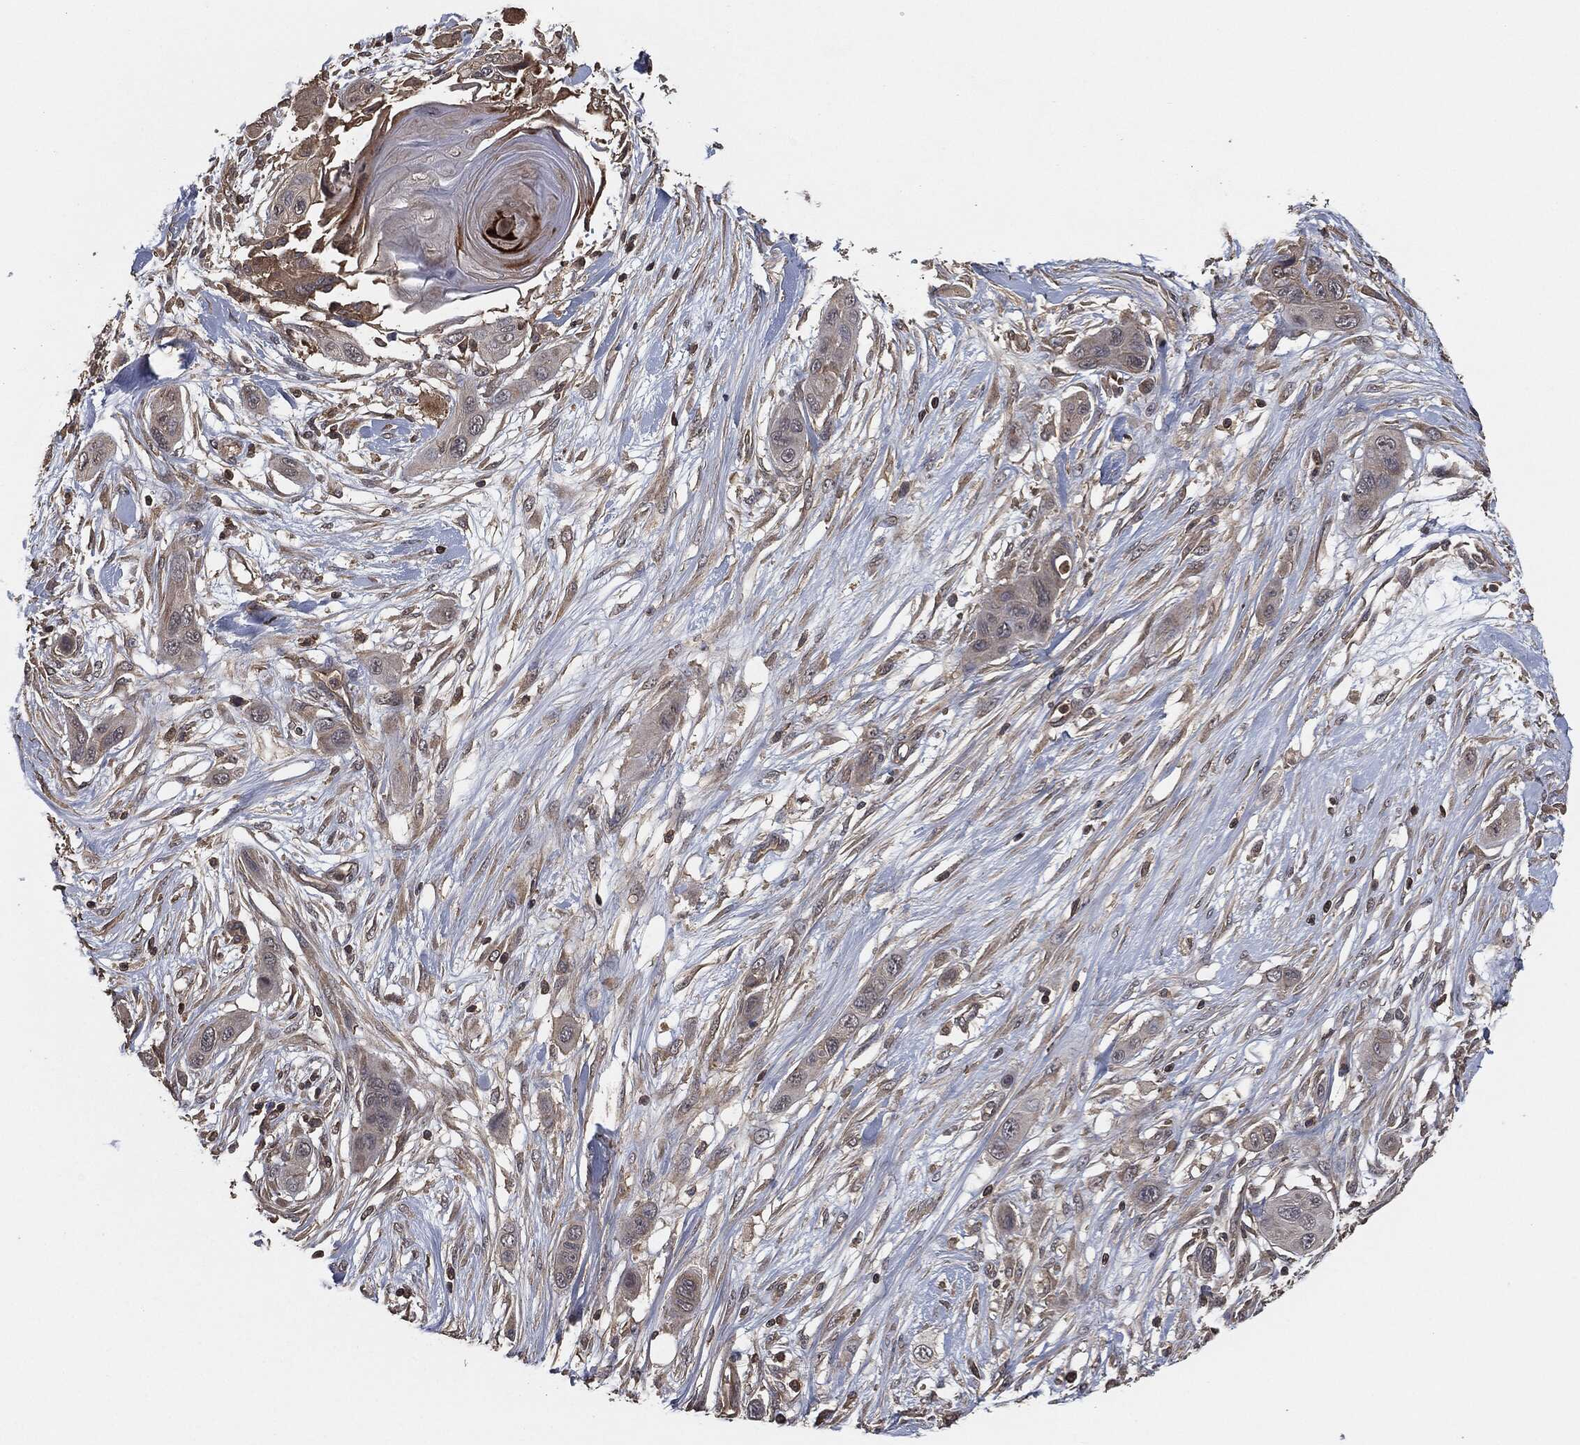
{"staining": {"intensity": "negative", "quantity": "none", "location": "none"}, "tissue": "skin cancer", "cell_type": "Tumor cells", "image_type": "cancer", "snomed": [{"axis": "morphology", "description": "Squamous cell carcinoma, NOS"}, {"axis": "topography", "description": "Skin"}], "caption": "Histopathology image shows no protein staining in tumor cells of skin cancer tissue.", "gene": "ERBIN", "patient": {"sex": "male", "age": 79}}